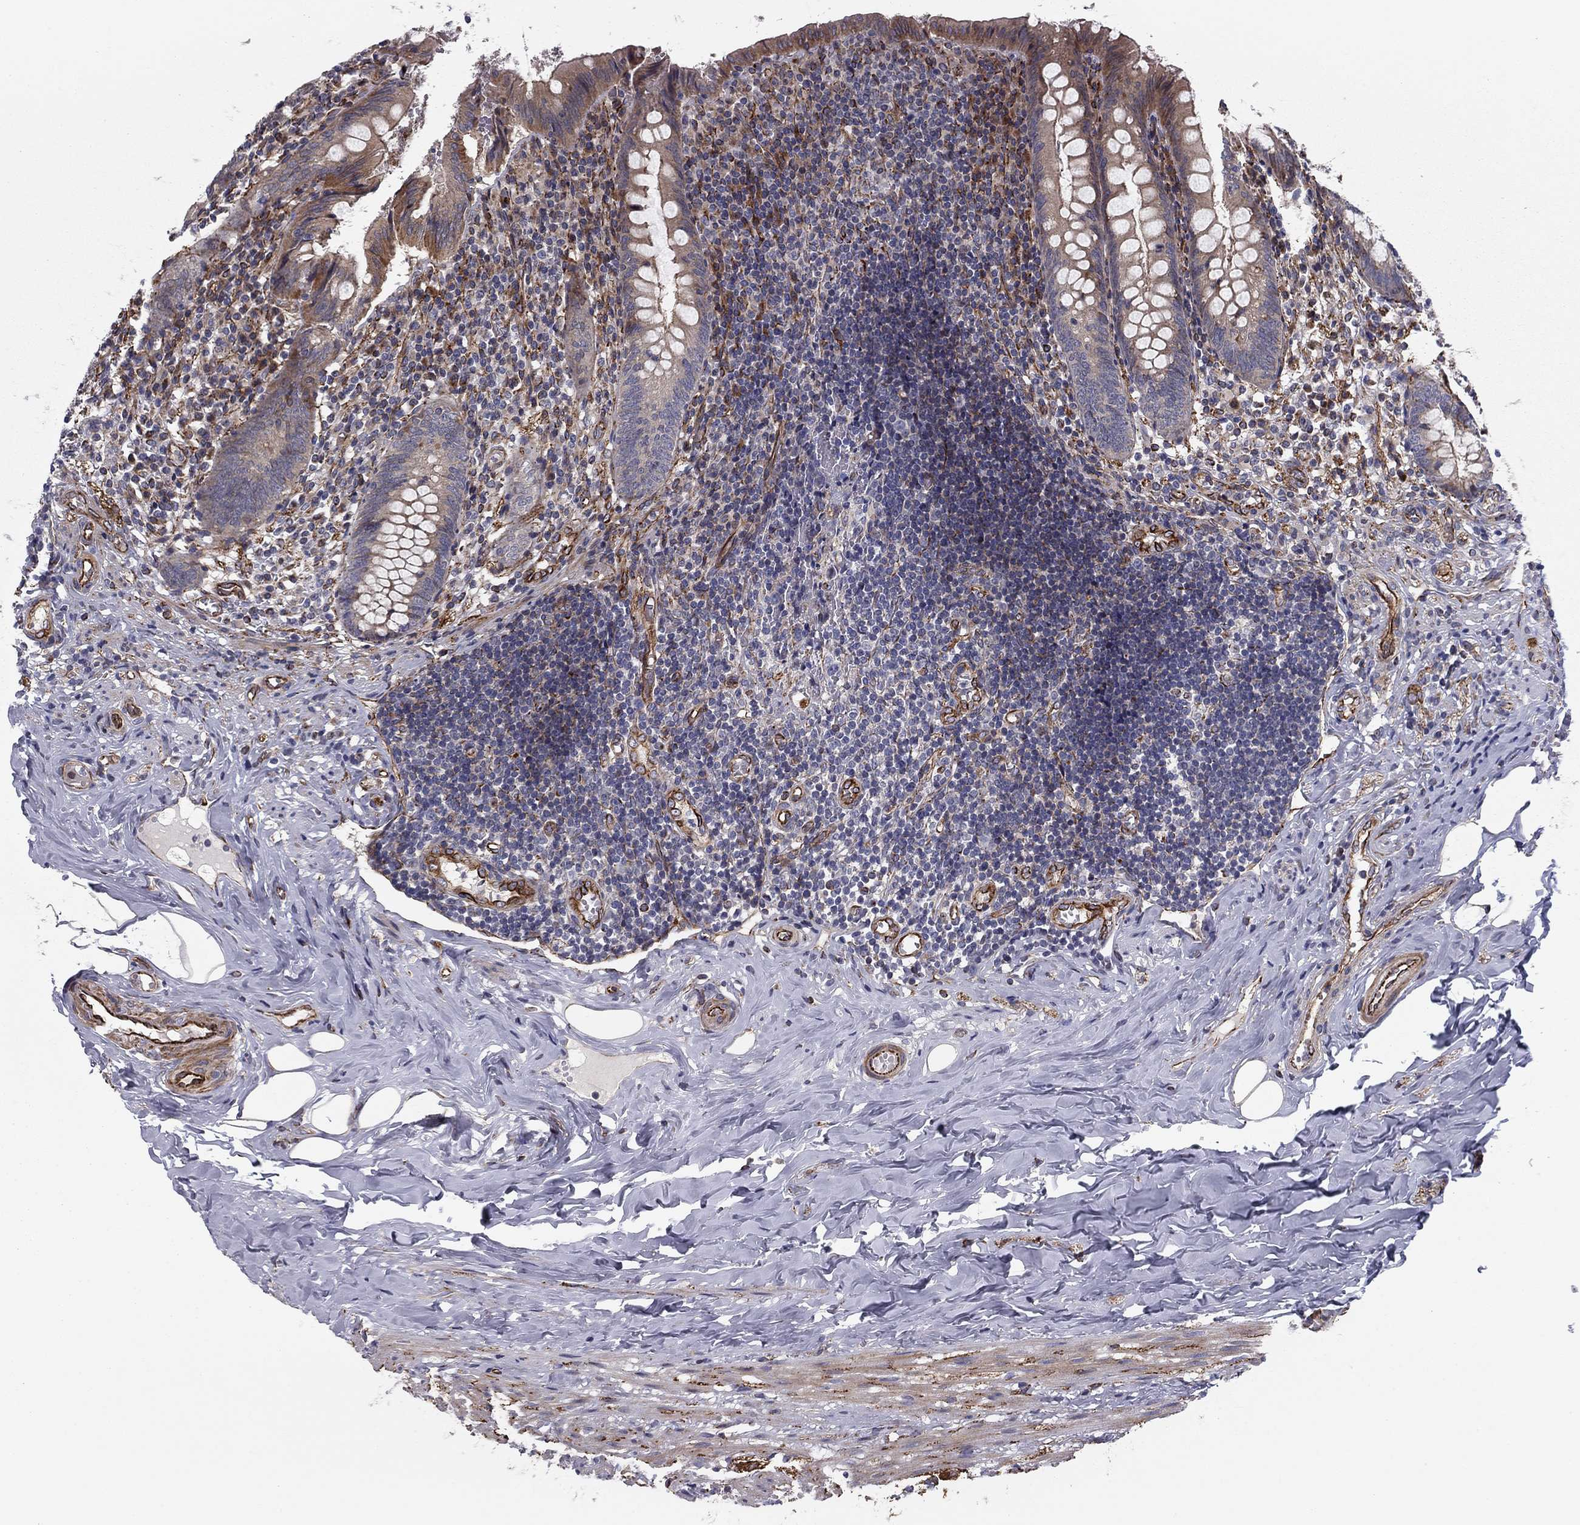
{"staining": {"intensity": "moderate", "quantity": "25%-75%", "location": "cytoplasmic/membranous"}, "tissue": "appendix", "cell_type": "Glandular cells", "image_type": "normal", "snomed": [{"axis": "morphology", "description": "Normal tissue, NOS"}, {"axis": "topography", "description": "Appendix"}], "caption": "Immunohistochemical staining of benign appendix displays moderate cytoplasmic/membranous protein staining in about 25%-75% of glandular cells. (DAB (3,3'-diaminobenzidine) IHC, brown staining for protein, blue staining for nuclei).", "gene": "CLSTN1", "patient": {"sex": "female", "age": 23}}